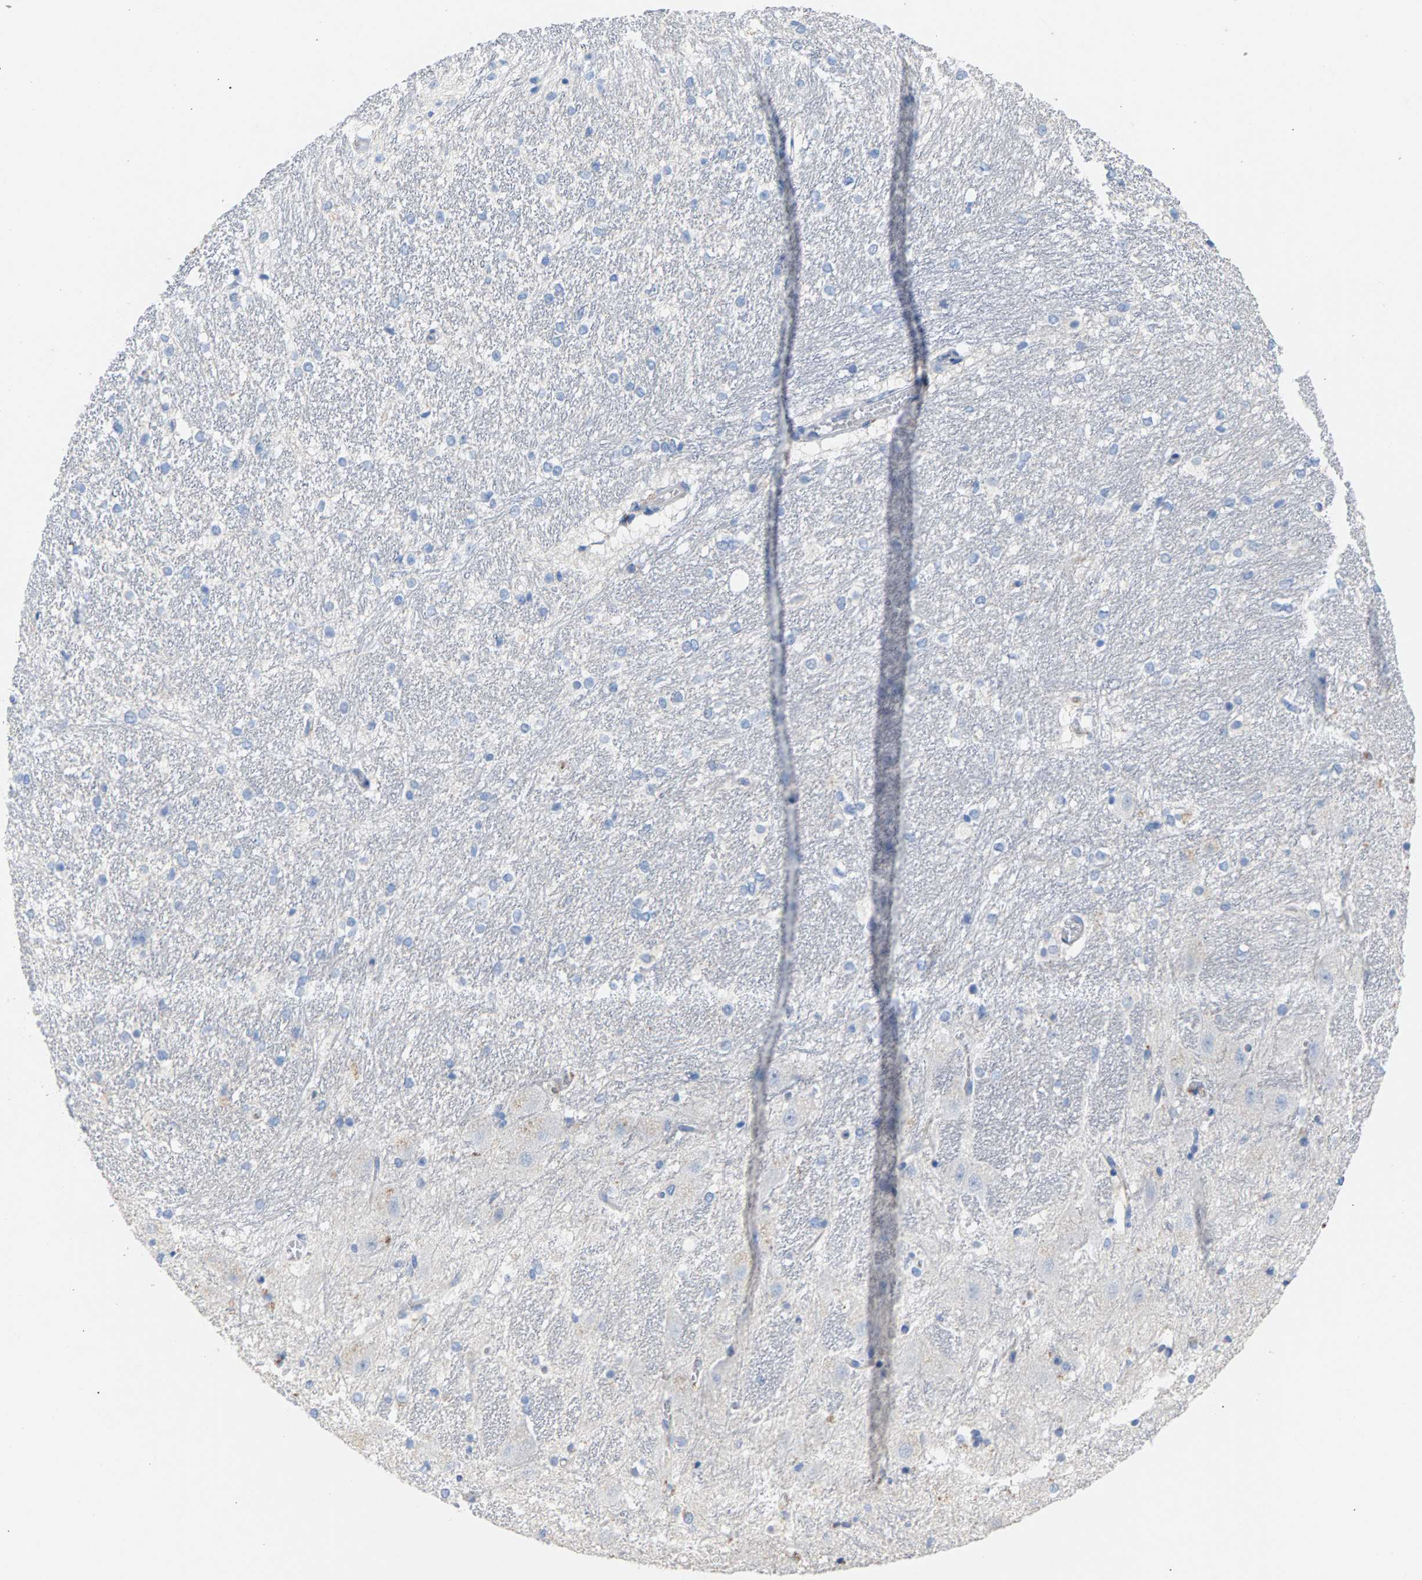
{"staining": {"intensity": "negative", "quantity": "none", "location": "none"}, "tissue": "hippocampus", "cell_type": "Glial cells", "image_type": "normal", "snomed": [{"axis": "morphology", "description": "Normal tissue, NOS"}, {"axis": "topography", "description": "Hippocampus"}], "caption": "Immunohistochemistry (IHC) histopathology image of unremarkable hippocampus: hippocampus stained with DAB (3,3'-diaminobenzidine) displays no significant protein expression in glial cells.", "gene": "APOH", "patient": {"sex": "female", "age": 19}}